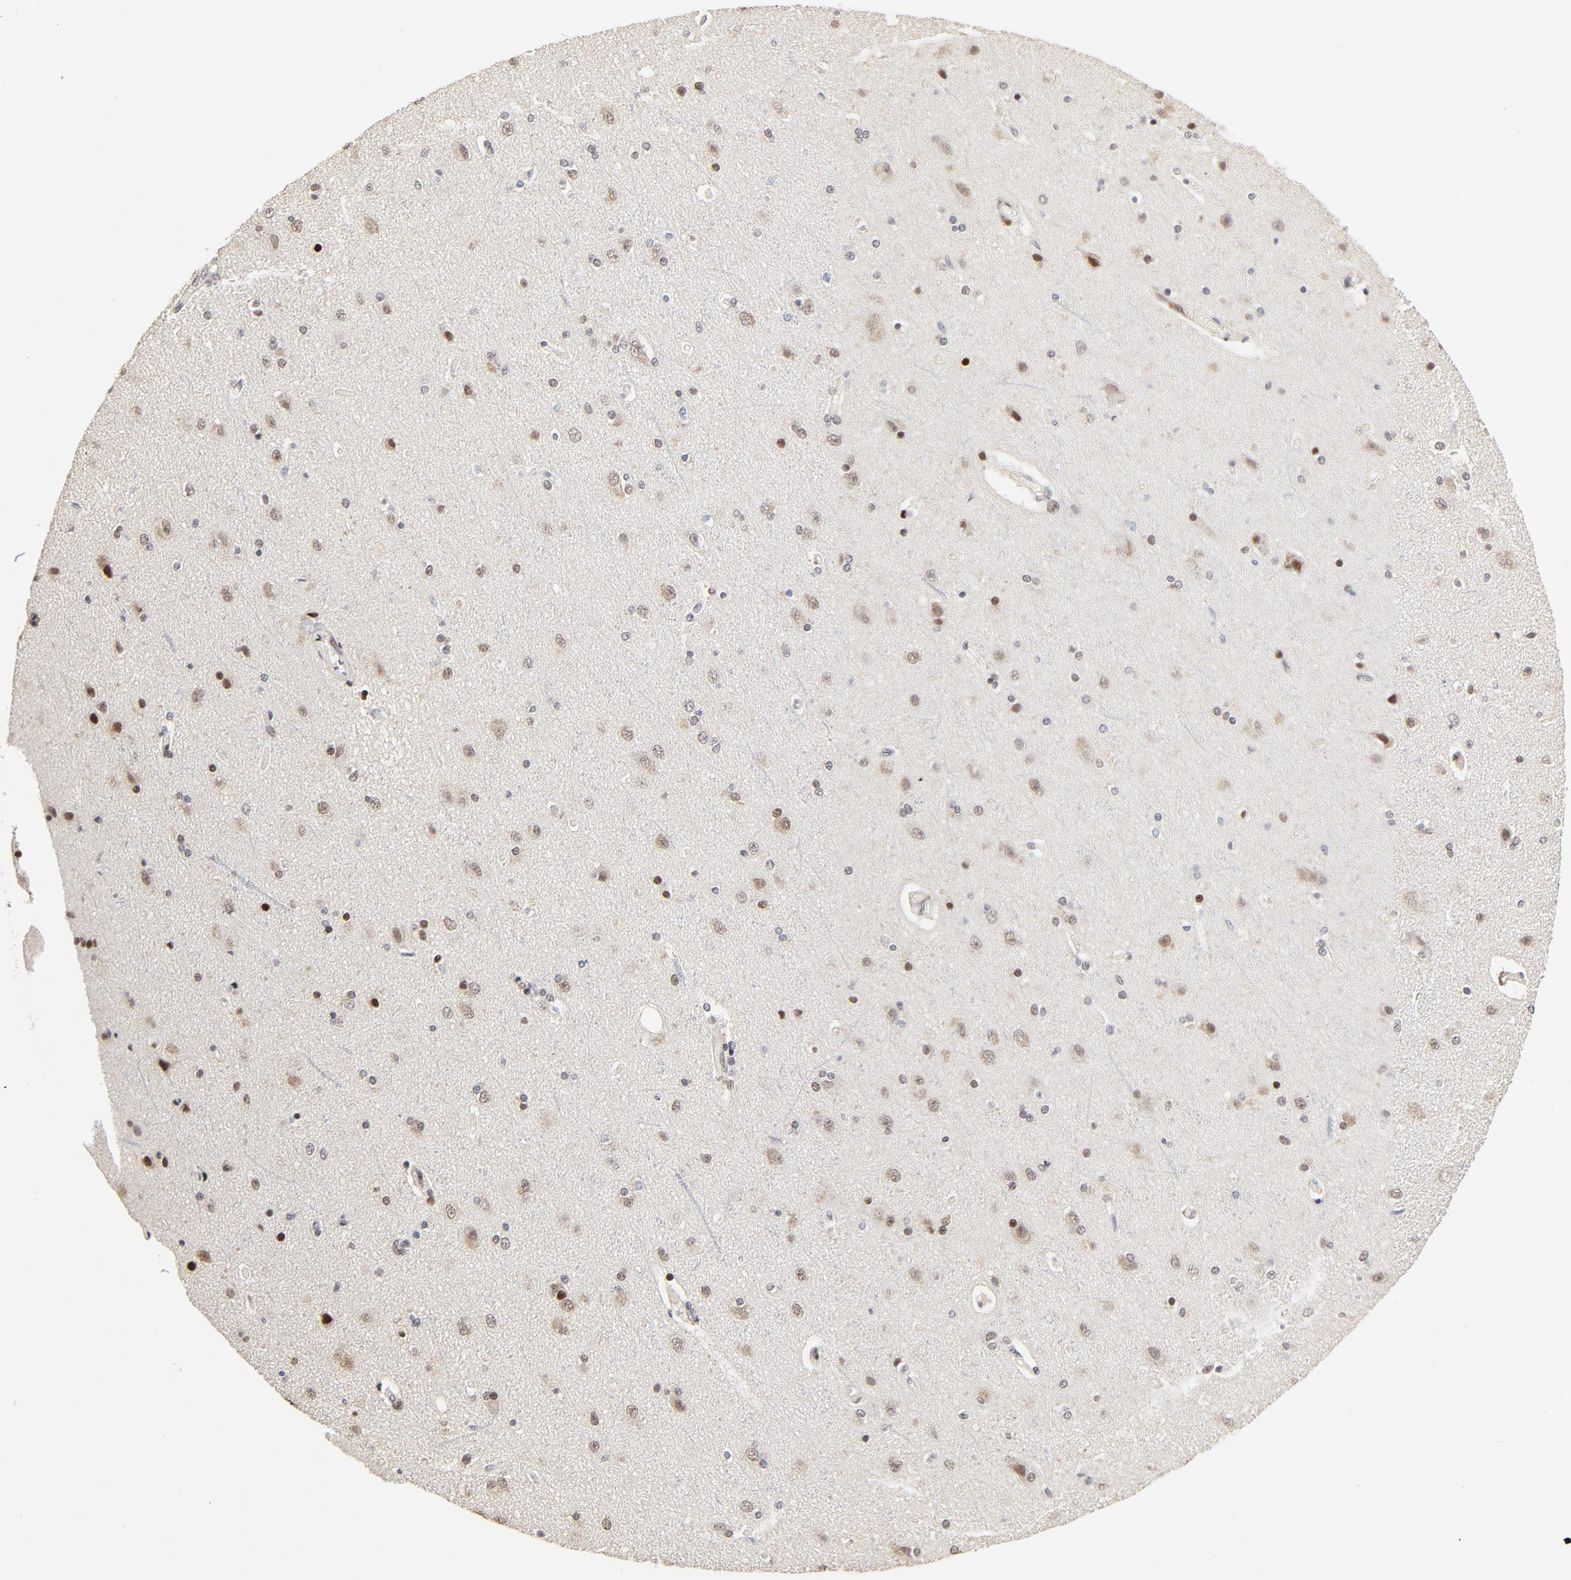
{"staining": {"intensity": "moderate", "quantity": ">75%", "location": "nuclear"}, "tissue": "cerebral cortex", "cell_type": "Endothelial cells", "image_type": "normal", "snomed": [{"axis": "morphology", "description": "Normal tissue, NOS"}, {"axis": "topography", "description": "Cerebral cortex"}], "caption": "The micrograph displays a brown stain indicating the presence of a protein in the nuclear of endothelial cells in cerebral cortex.", "gene": "GTF2I", "patient": {"sex": "female", "age": 54}}